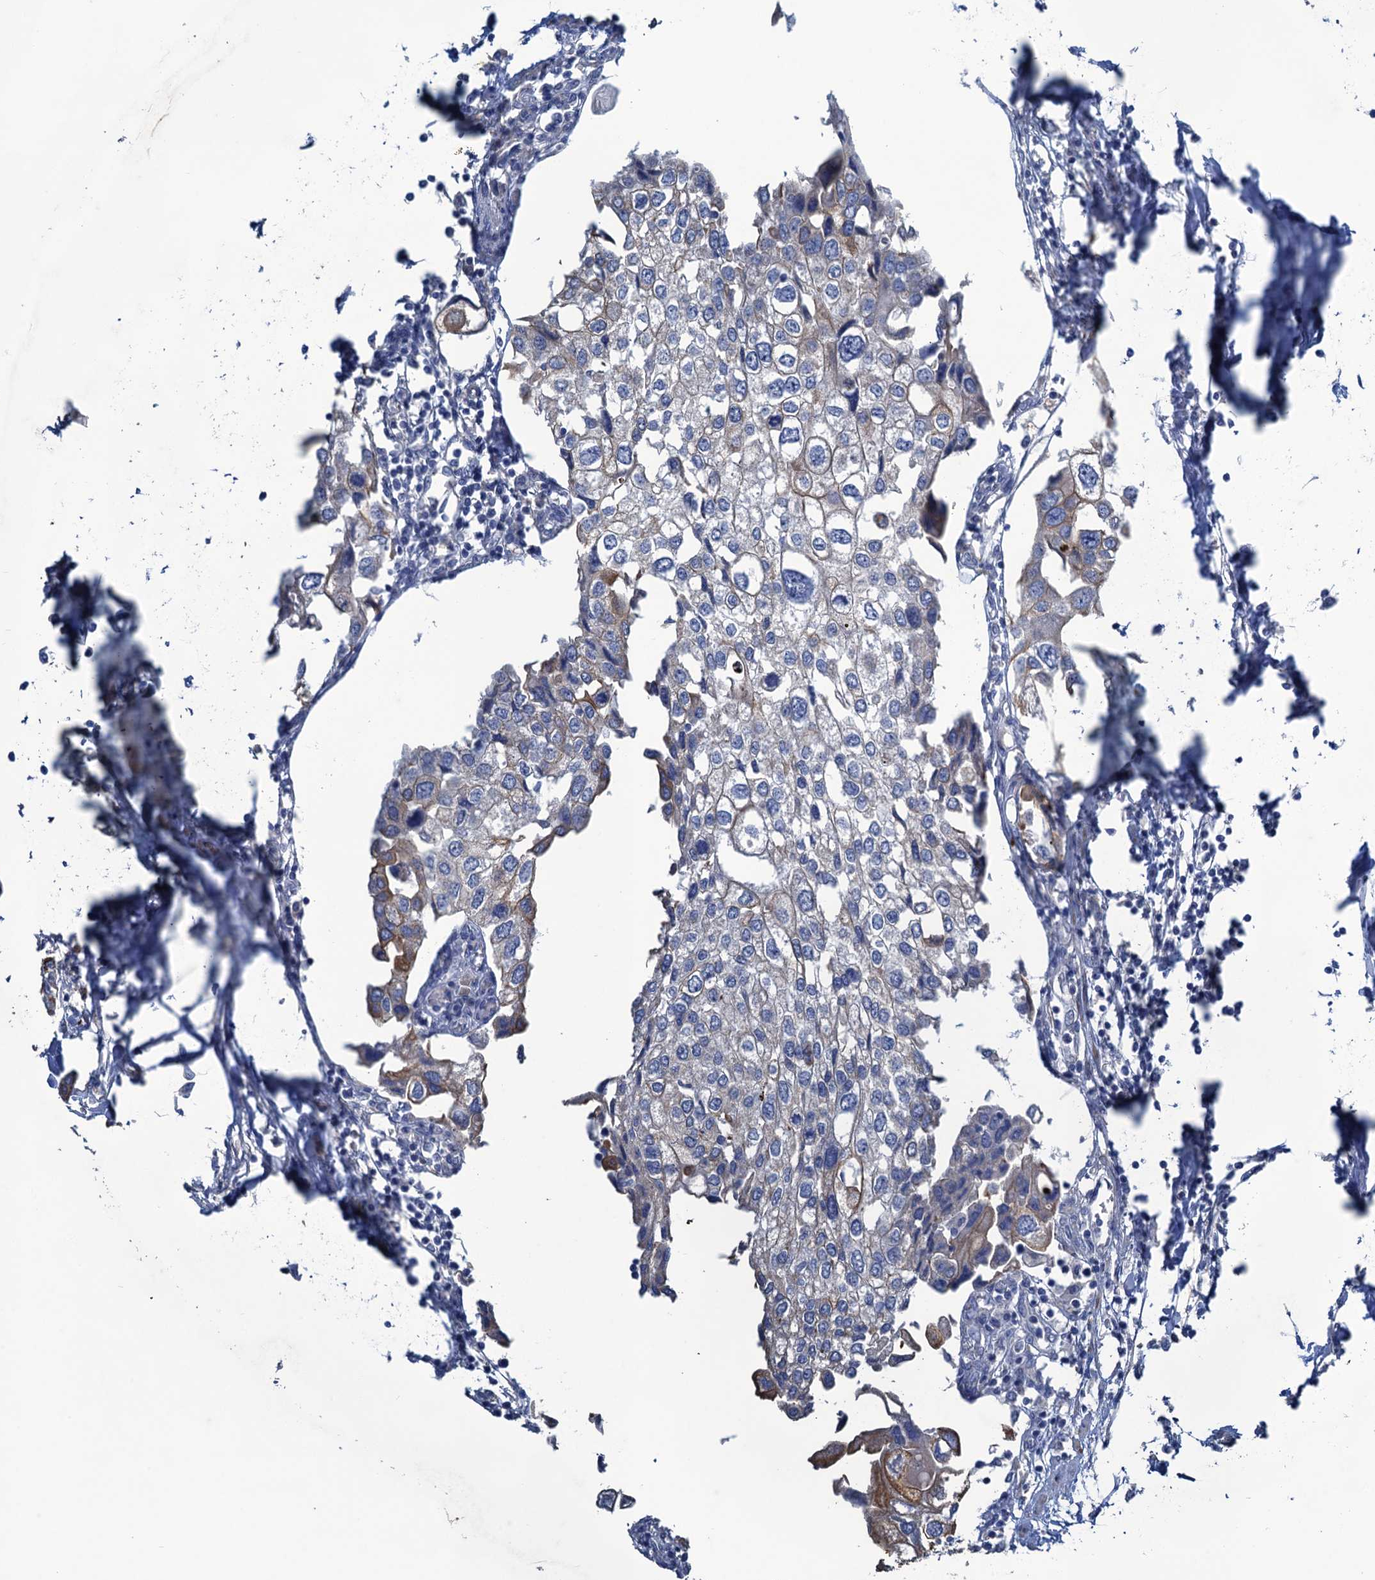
{"staining": {"intensity": "weak", "quantity": "<25%", "location": "cytoplasmic/membranous"}, "tissue": "urothelial cancer", "cell_type": "Tumor cells", "image_type": "cancer", "snomed": [{"axis": "morphology", "description": "Urothelial carcinoma, High grade"}, {"axis": "topography", "description": "Urinary bladder"}], "caption": "The photomicrograph demonstrates no significant positivity in tumor cells of urothelial carcinoma (high-grade). Brightfield microscopy of immunohistochemistry stained with DAB (brown) and hematoxylin (blue), captured at high magnification.", "gene": "SMCO3", "patient": {"sex": "male", "age": 64}}